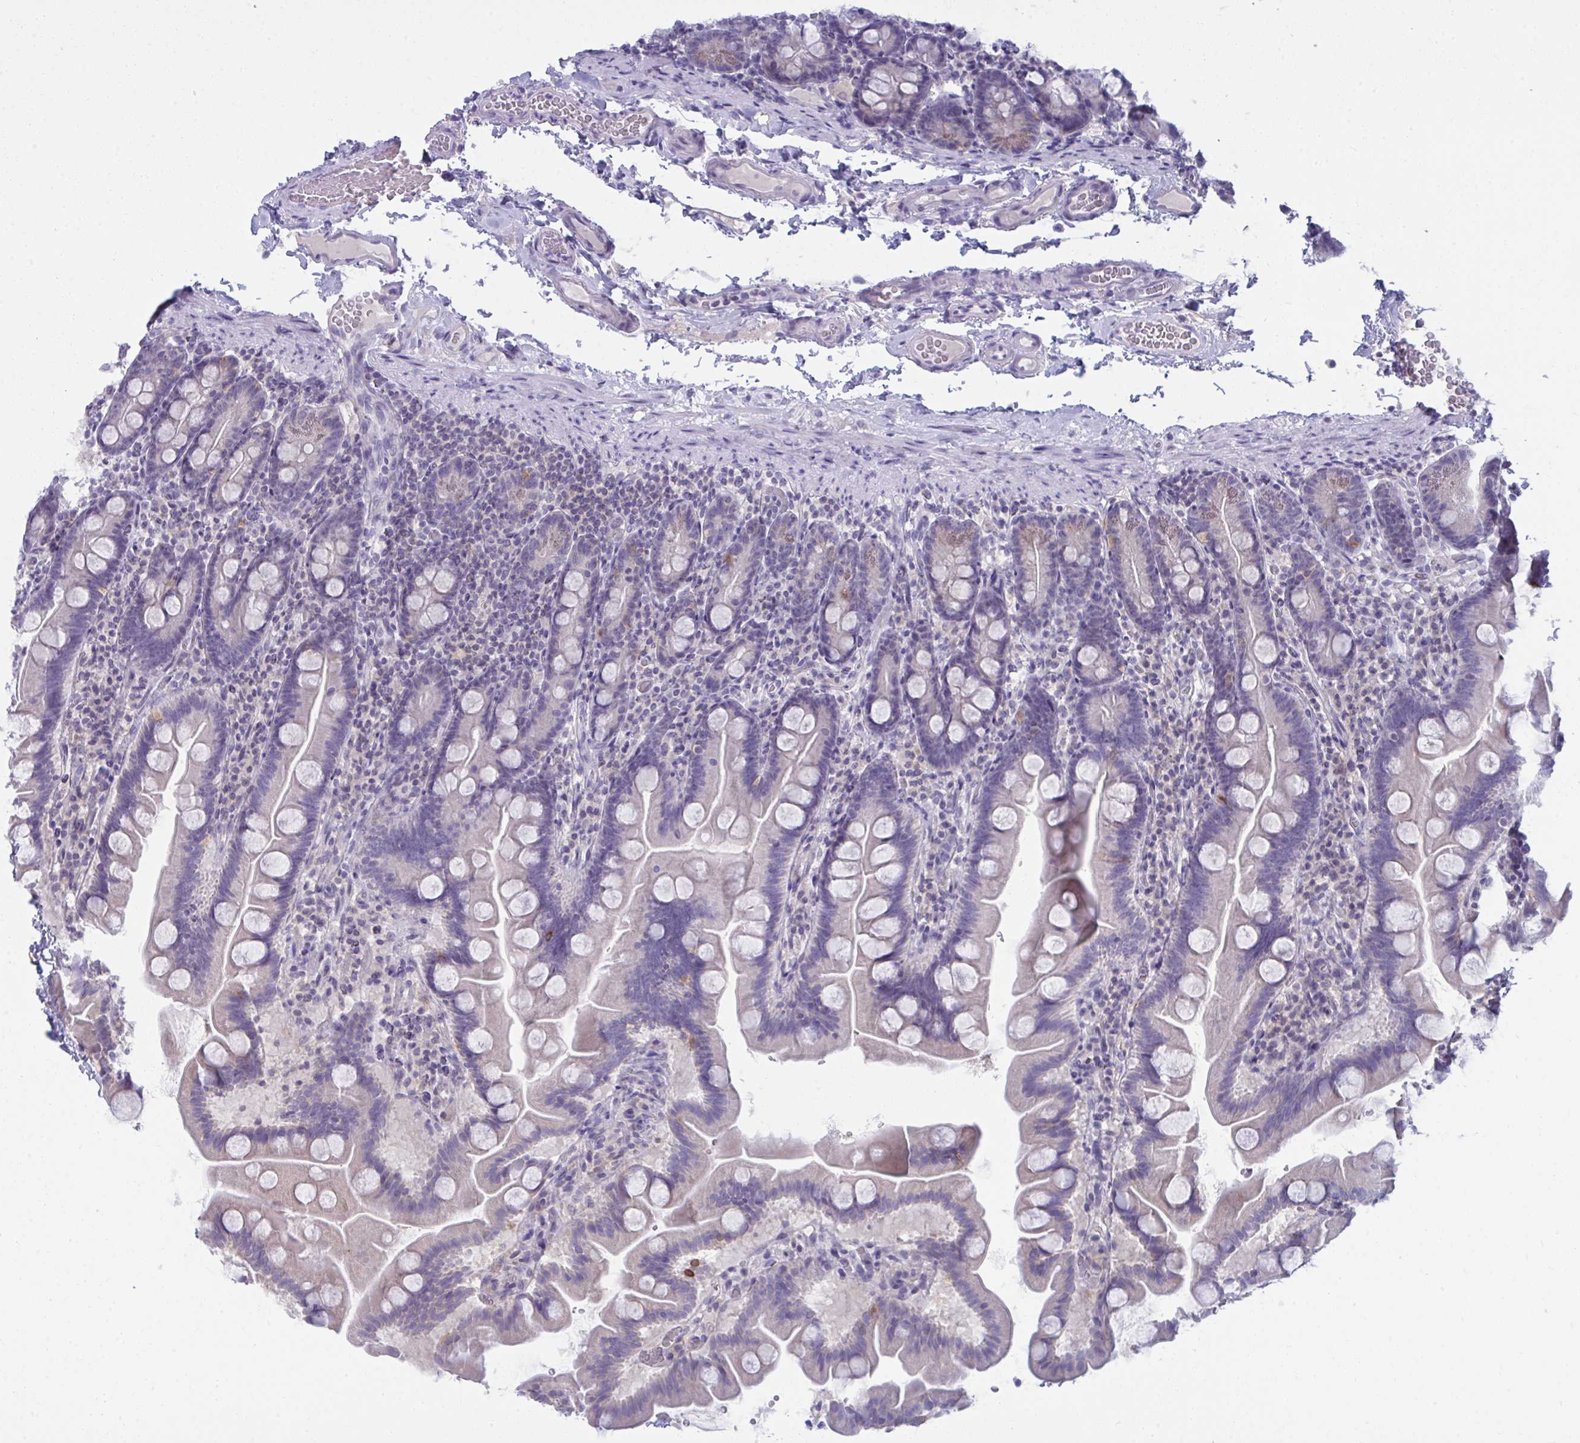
{"staining": {"intensity": "weak", "quantity": "<25%", "location": "cytoplasmic/membranous"}, "tissue": "small intestine", "cell_type": "Glandular cells", "image_type": "normal", "snomed": [{"axis": "morphology", "description": "Normal tissue, NOS"}, {"axis": "topography", "description": "Small intestine"}], "caption": "This is an IHC micrograph of unremarkable human small intestine. There is no expression in glandular cells.", "gene": "RANBP2", "patient": {"sex": "female", "age": 68}}